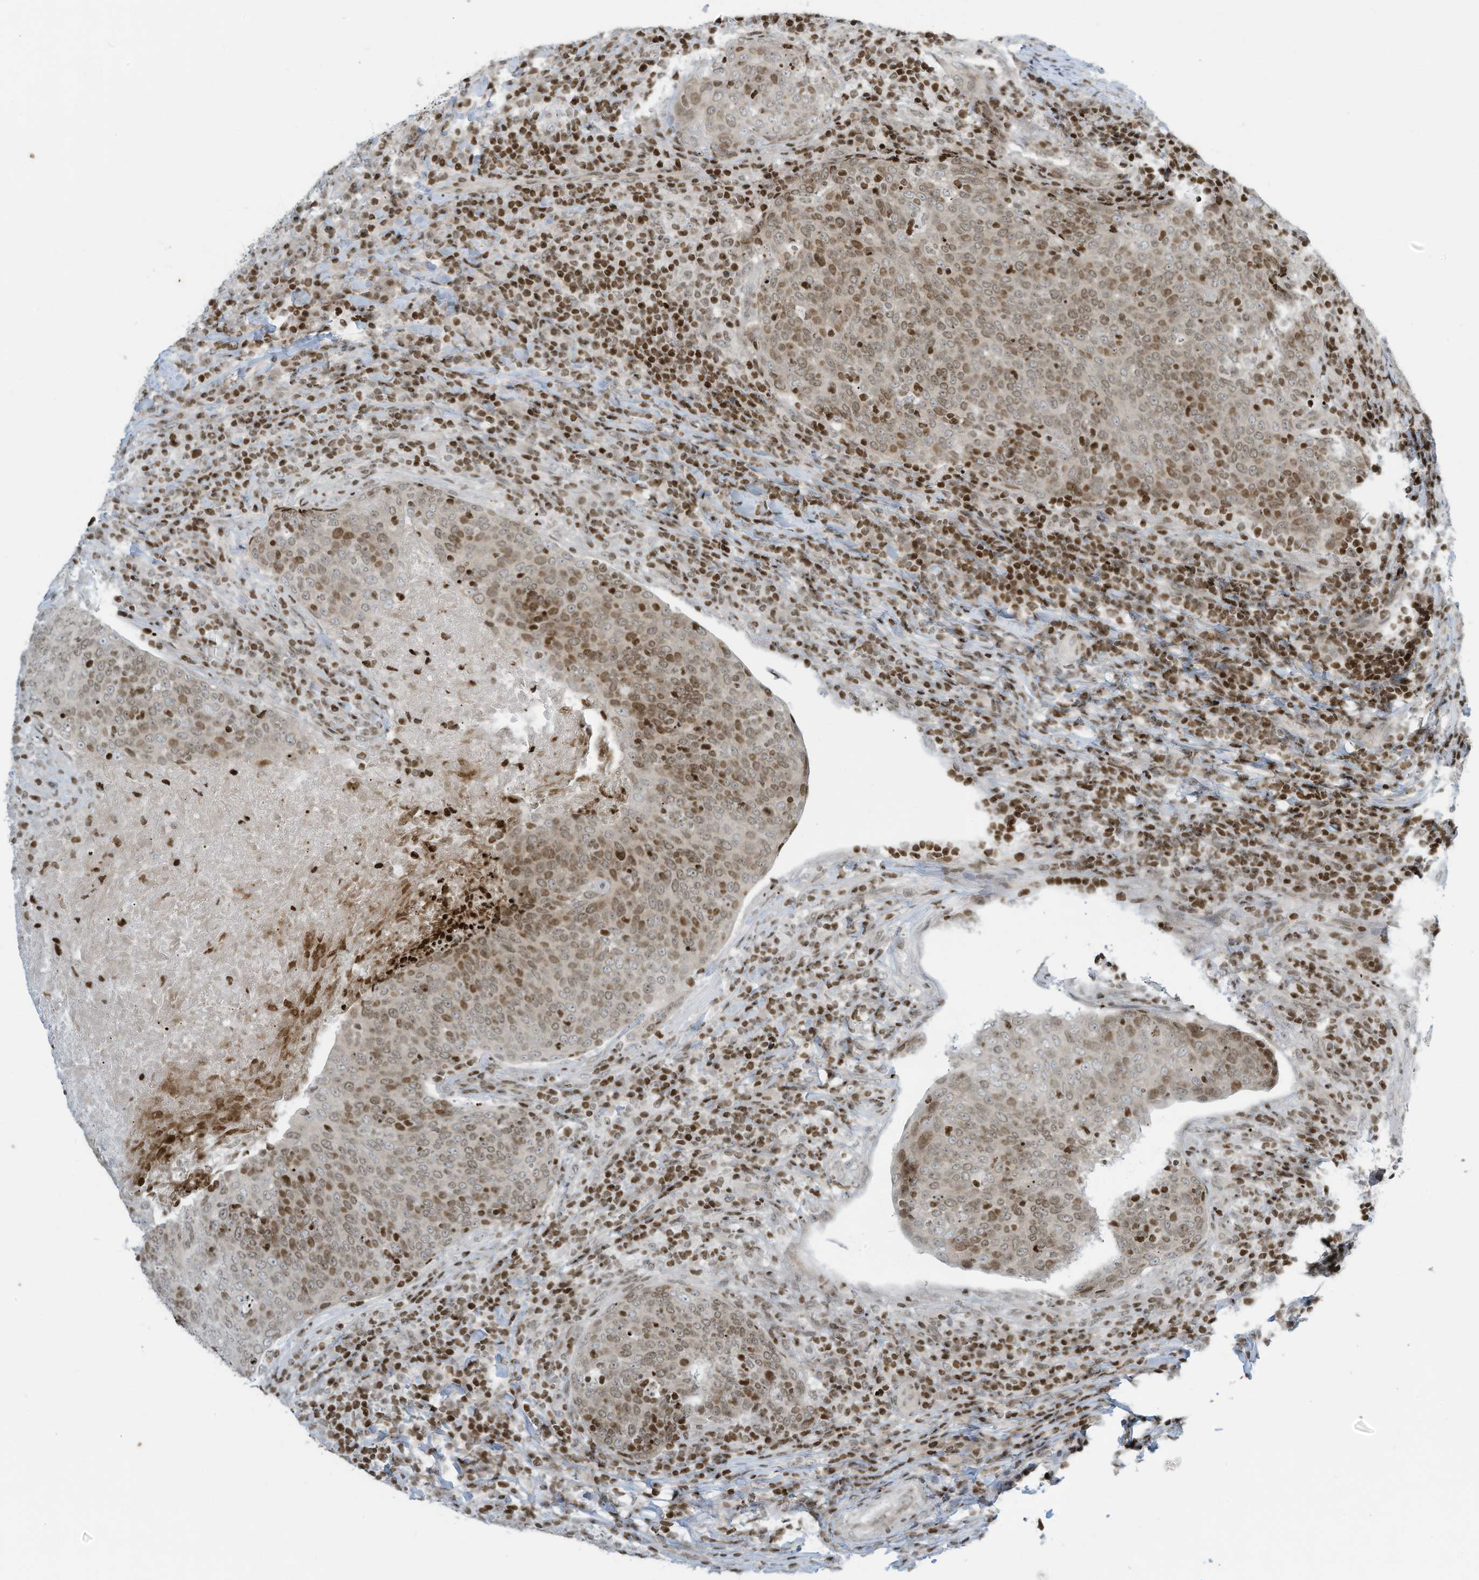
{"staining": {"intensity": "moderate", "quantity": ">75%", "location": "nuclear"}, "tissue": "head and neck cancer", "cell_type": "Tumor cells", "image_type": "cancer", "snomed": [{"axis": "morphology", "description": "Squamous cell carcinoma, NOS"}, {"axis": "morphology", "description": "Squamous cell carcinoma, metastatic, NOS"}, {"axis": "topography", "description": "Lymph node"}, {"axis": "topography", "description": "Head-Neck"}], "caption": "This micrograph reveals immunohistochemistry (IHC) staining of human head and neck metastatic squamous cell carcinoma, with medium moderate nuclear staining in about >75% of tumor cells.", "gene": "ADI1", "patient": {"sex": "male", "age": 62}}